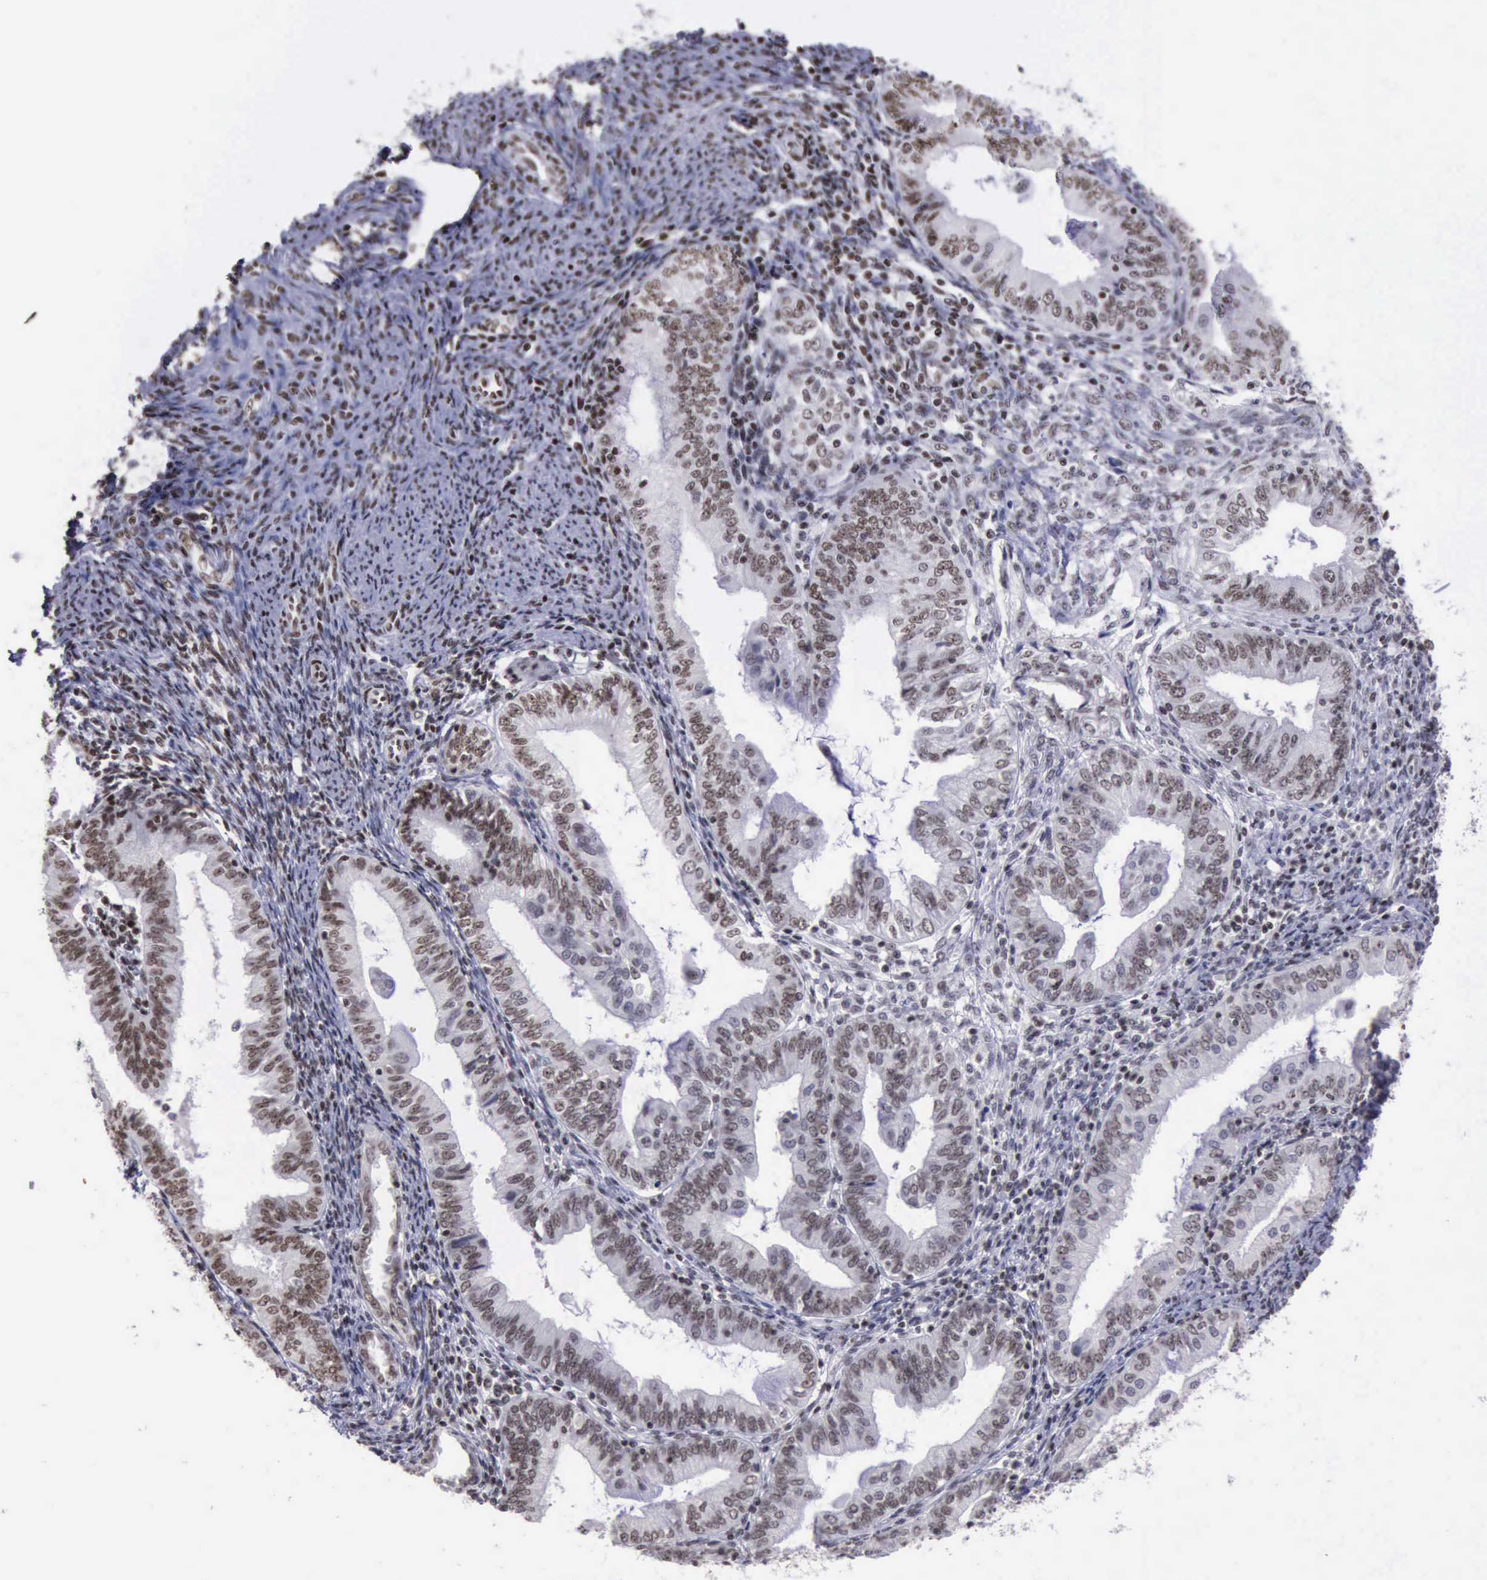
{"staining": {"intensity": "weak", "quantity": "<25%", "location": "nuclear"}, "tissue": "endometrial cancer", "cell_type": "Tumor cells", "image_type": "cancer", "snomed": [{"axis": "morphology", "description": "Adenocarcinoma, NOS"}, {"axis": "topography", "description": "Endometrium"}], "caption": "DAB immunohistochemical staining of adenocarcinoma (endometrial) demonstrates no significant expression in tumor cells.", "gene": "YY1", "patient": {"sex": "female", "age": 55}}